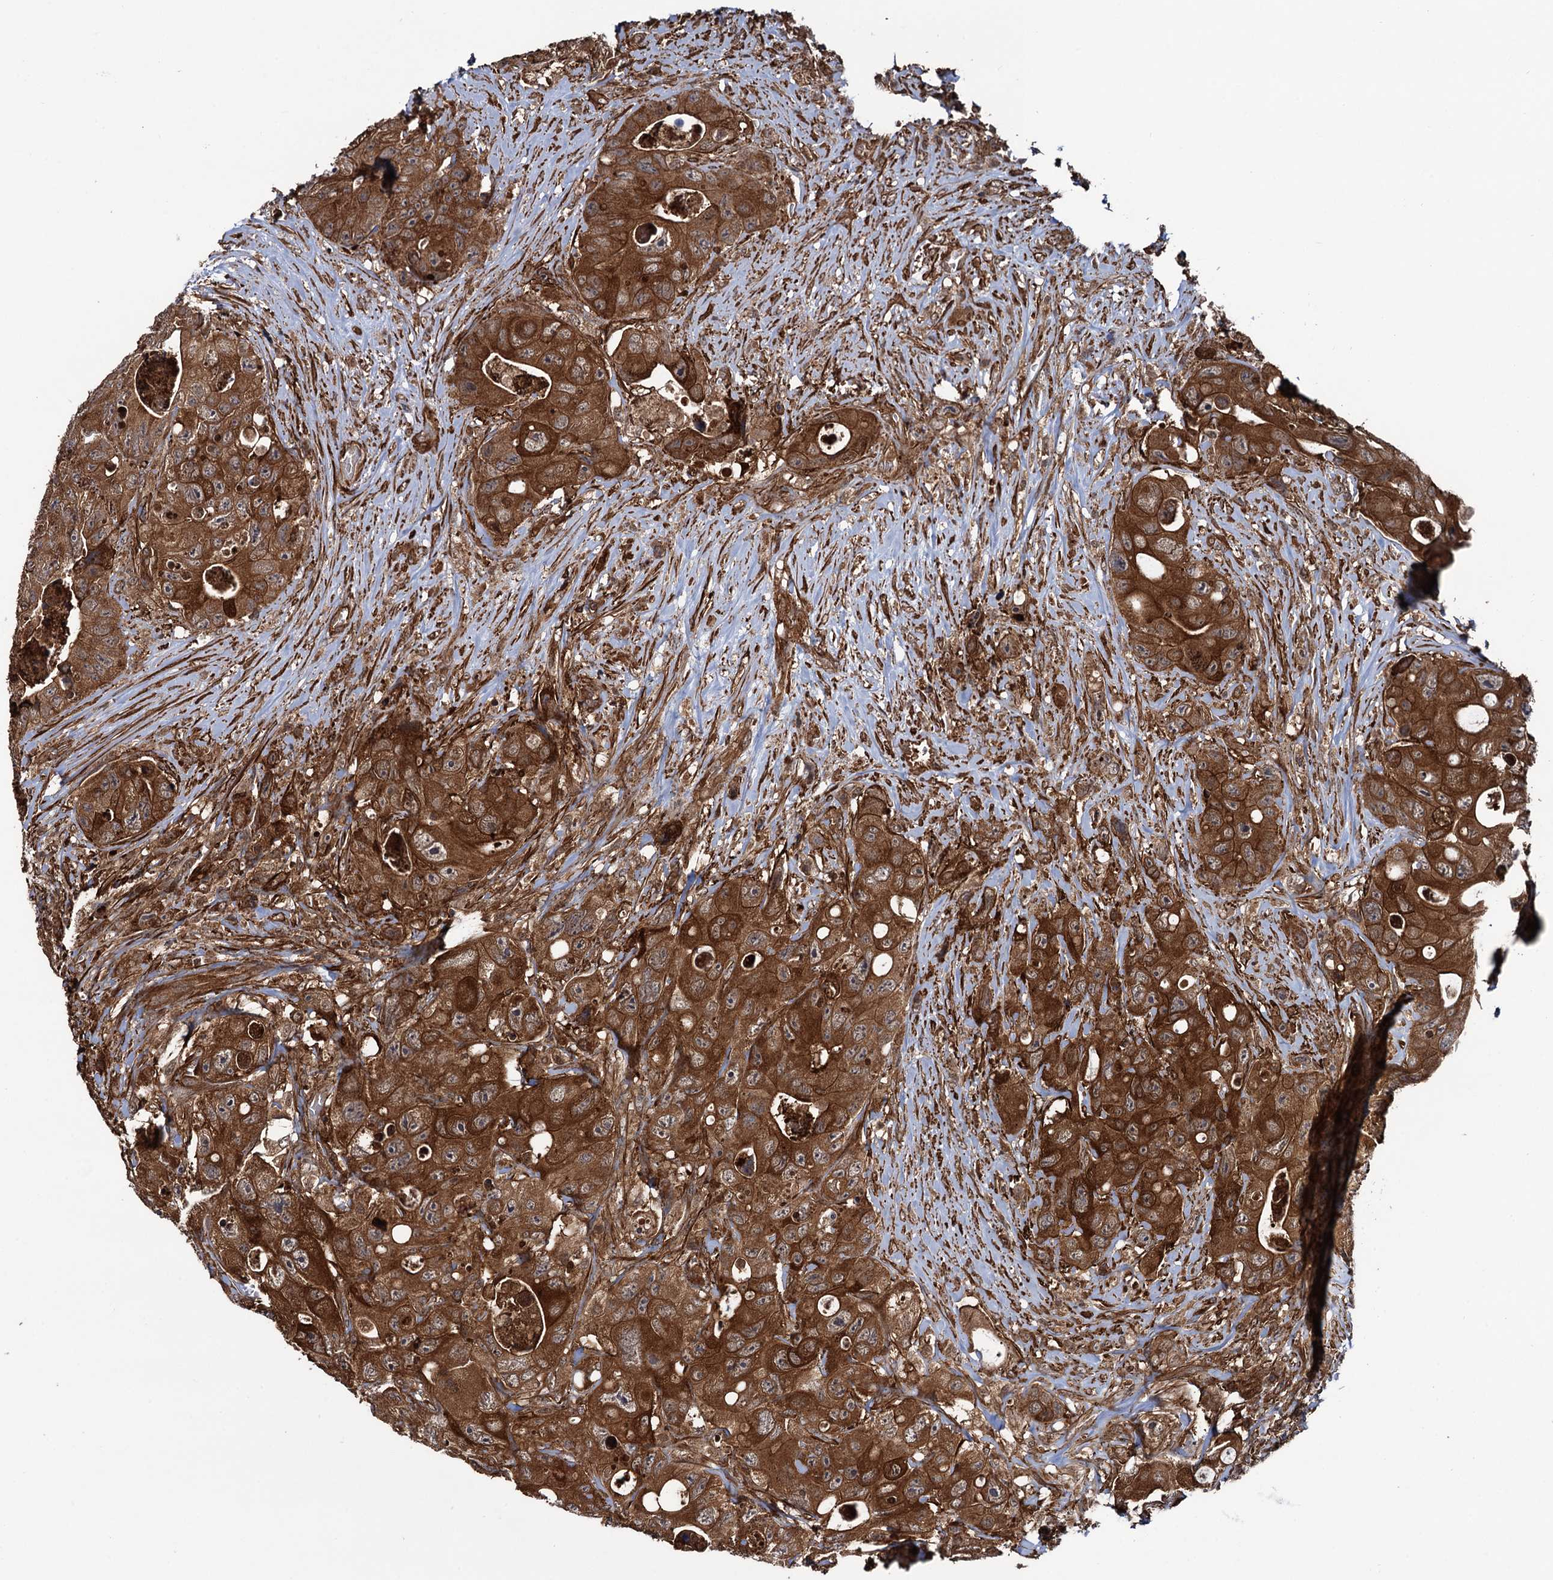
{"staining": {"intensity": "strong", "quantity": ">75%", "location": "cytoplasmic/membranous"}, "tissue": "colorectal cancer", "cell_type": "Tumor cells", "image_type": "cancer", "snomed": [{"axis": "morphology", "description": "Adenocarcinoma, NOS"}, {"axis": "topography", "description": "Colon"}], "caption": "The image demonstrates staining of adenocarcinoma (colorectal), revealing strong cytoplasmic/membranous protein staining (brown color) within tumor cells.", "gene": "ATP8B4", "patient": {"sex": "female", "age": 46}}